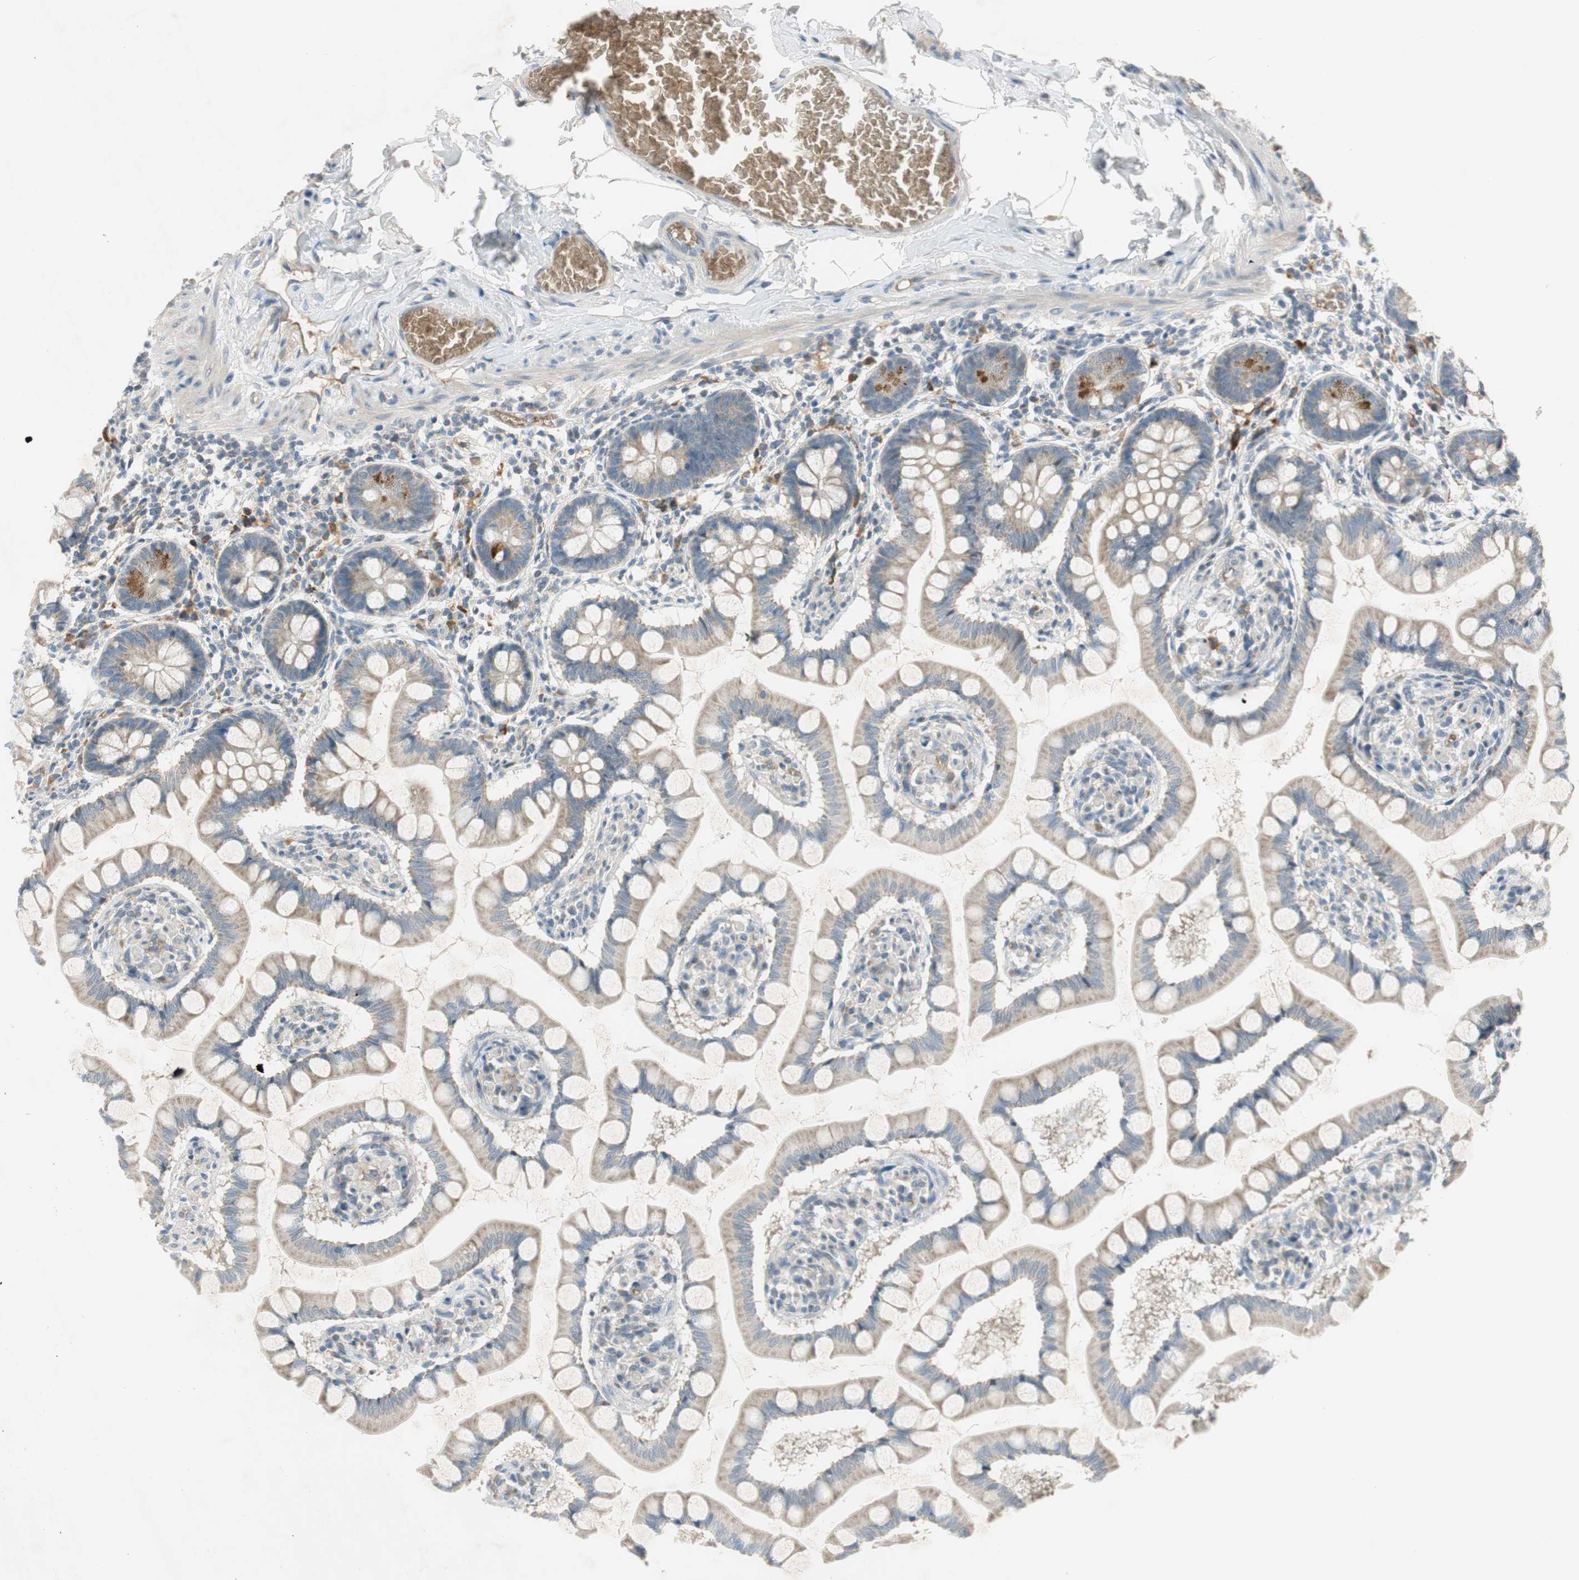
{"staining": {"intensity": "moderate", "quantity": "25%-75%", "location": "cytoplasmic/membranous"}, "tissue": "small intestine", "cell_type": "Glandular cells", "image_type": "normal", "snomed": [{"axis": "morphology", "description": "Normal tissue, NOS"}, {"axis": "topography", "description": "Small intestine"}], "caption": "Immunohistochemical staining of unremarkable human small intestine reveals moderate cytoplasmic/membranous protein staining in about 25%-75% of glandular cells.", "gene": "GYPC", "patient": {"sex": "male", "age": 41}}